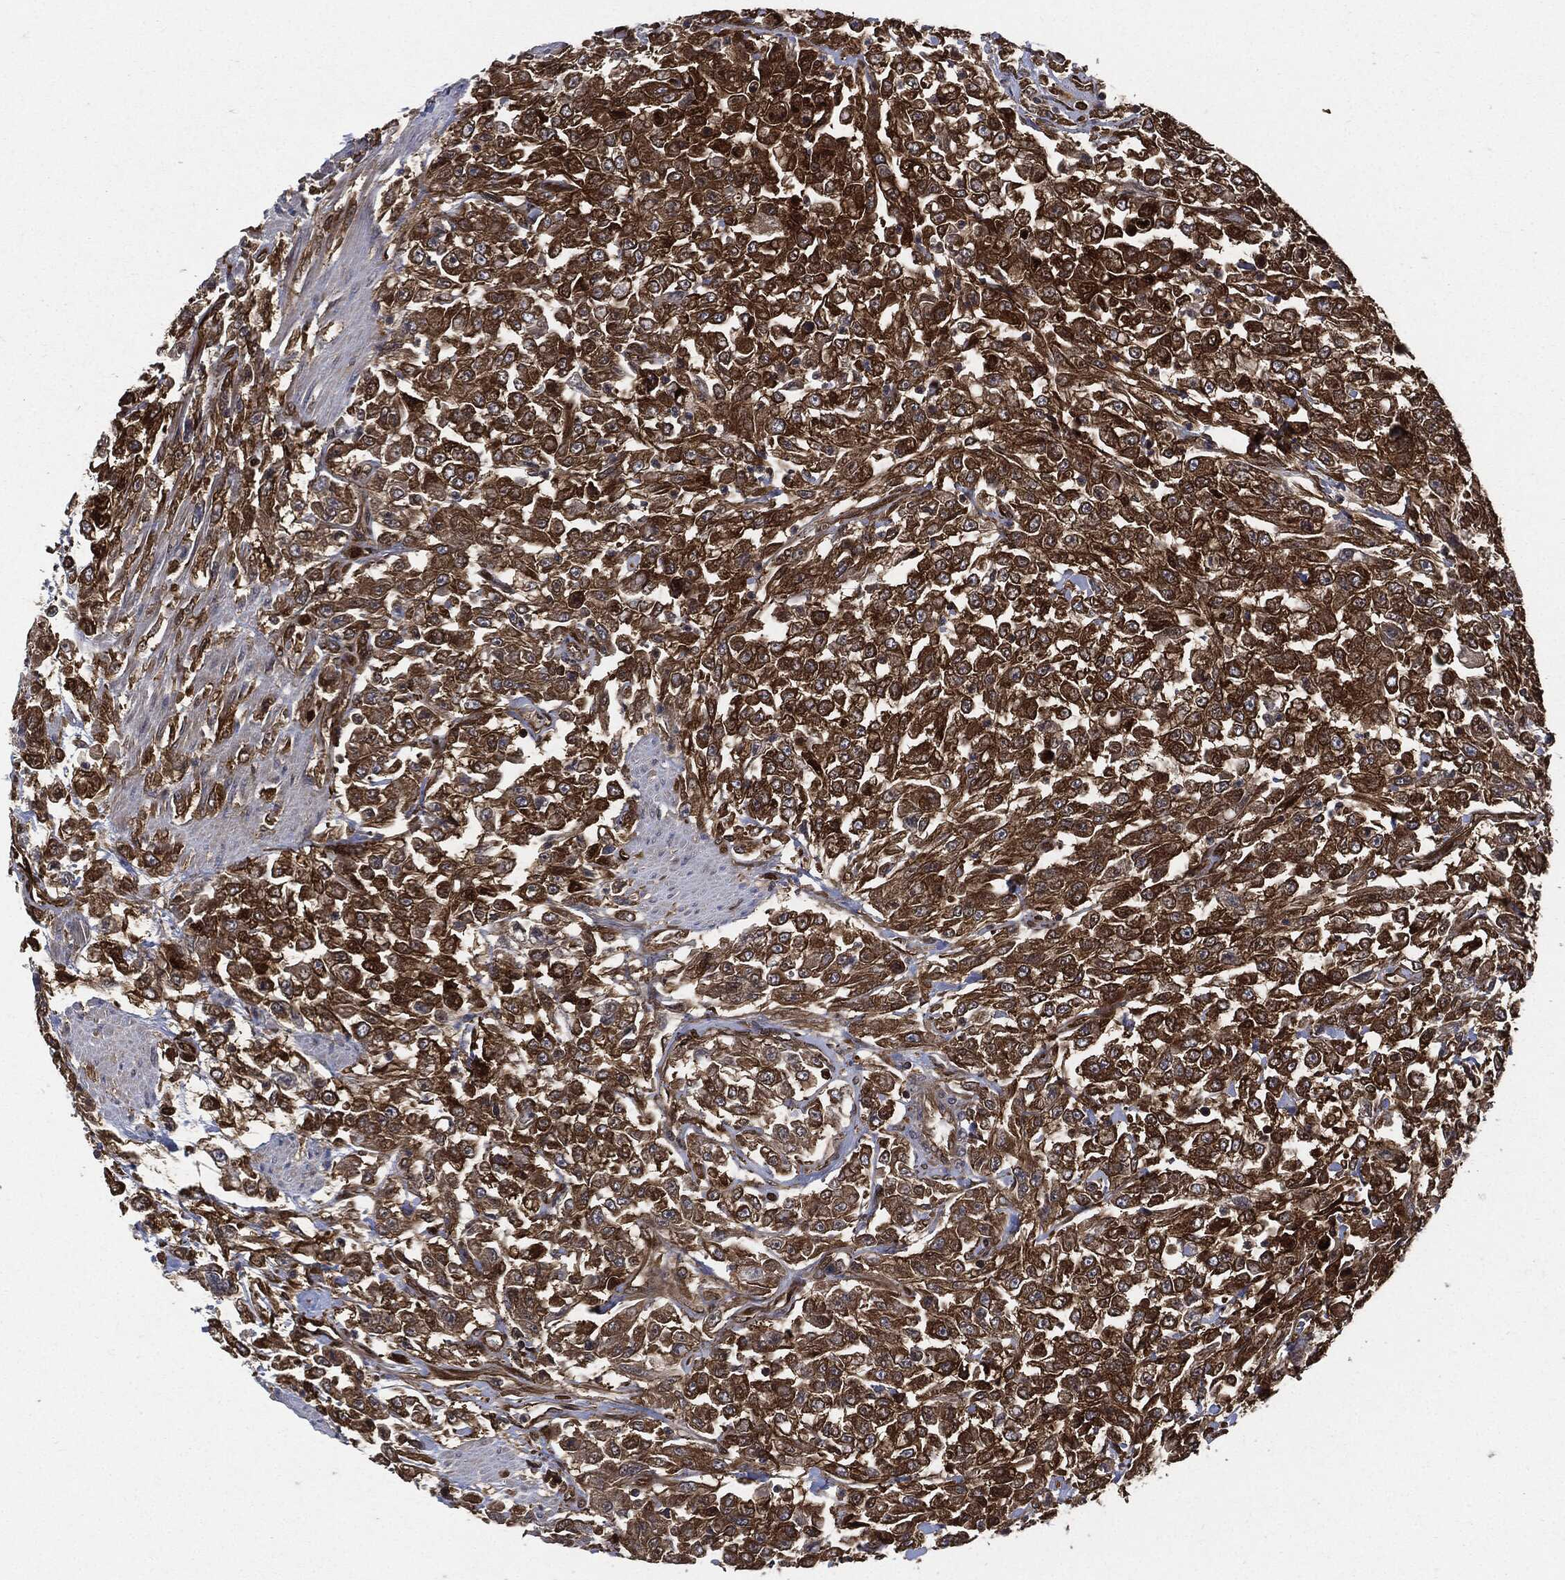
{"staining": {"intensity": "strong", "quantity": ">75%", "location": "cytoplasmic/membranous"}, "tissue": "urothelial cancer", "cell_type": "Tumor cells", "image_type": "cancer", "snomed": [{"axis": "morphology", "description": "Urothelial carcinoma, High grade"}, {"axis": "topography", "description": "Urinary bladder"}], "caption": "Strong cytoplasmic/membranous staining is identified in about >75% of tumor cells in high-grade urothelial carcinoma.", "gene": "XPNPEP1", "patient": {"sex": "male", "age": 46}}